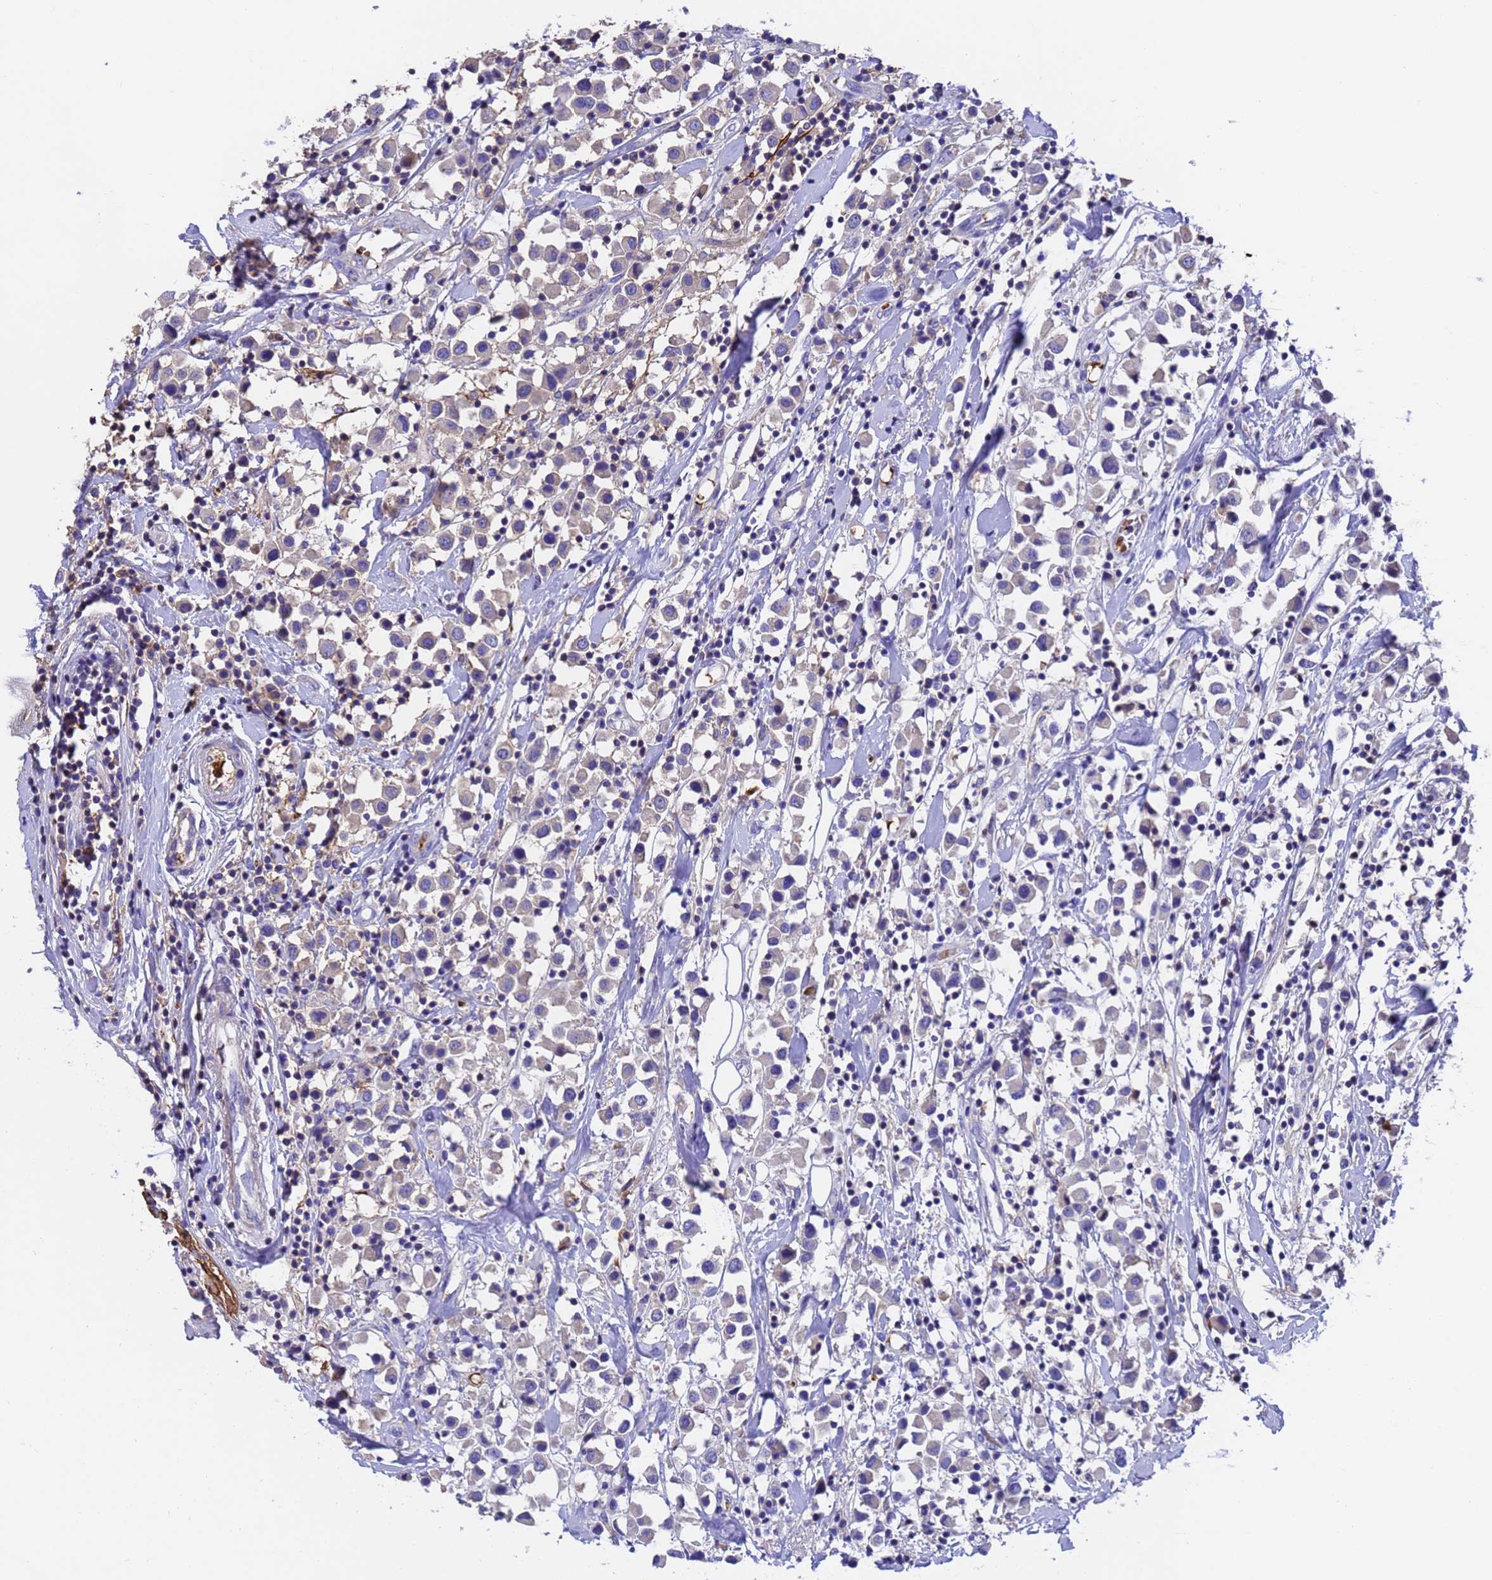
{"staining": {"intensity": "negative", "quantity": "none", "location": "none"}, "tissue": "breast cancer", "cell_type": "Tumor cells", "image_type": "cancer", "snomed": [{"axis": "morphology", "description": "Duct carcinoma"}, {"axis": "topography", "description": "Breast"}], "caption": "This photomicrograph is of breast cancer (infiltrating ductal carcinoma) stained with immunohistochemistry to label a protein in brown with the nuclei are counter-stained blue. There is no staining in tumor cells.", "gene": "ELP6", "patient": {"sex": "female", "age": 61}}